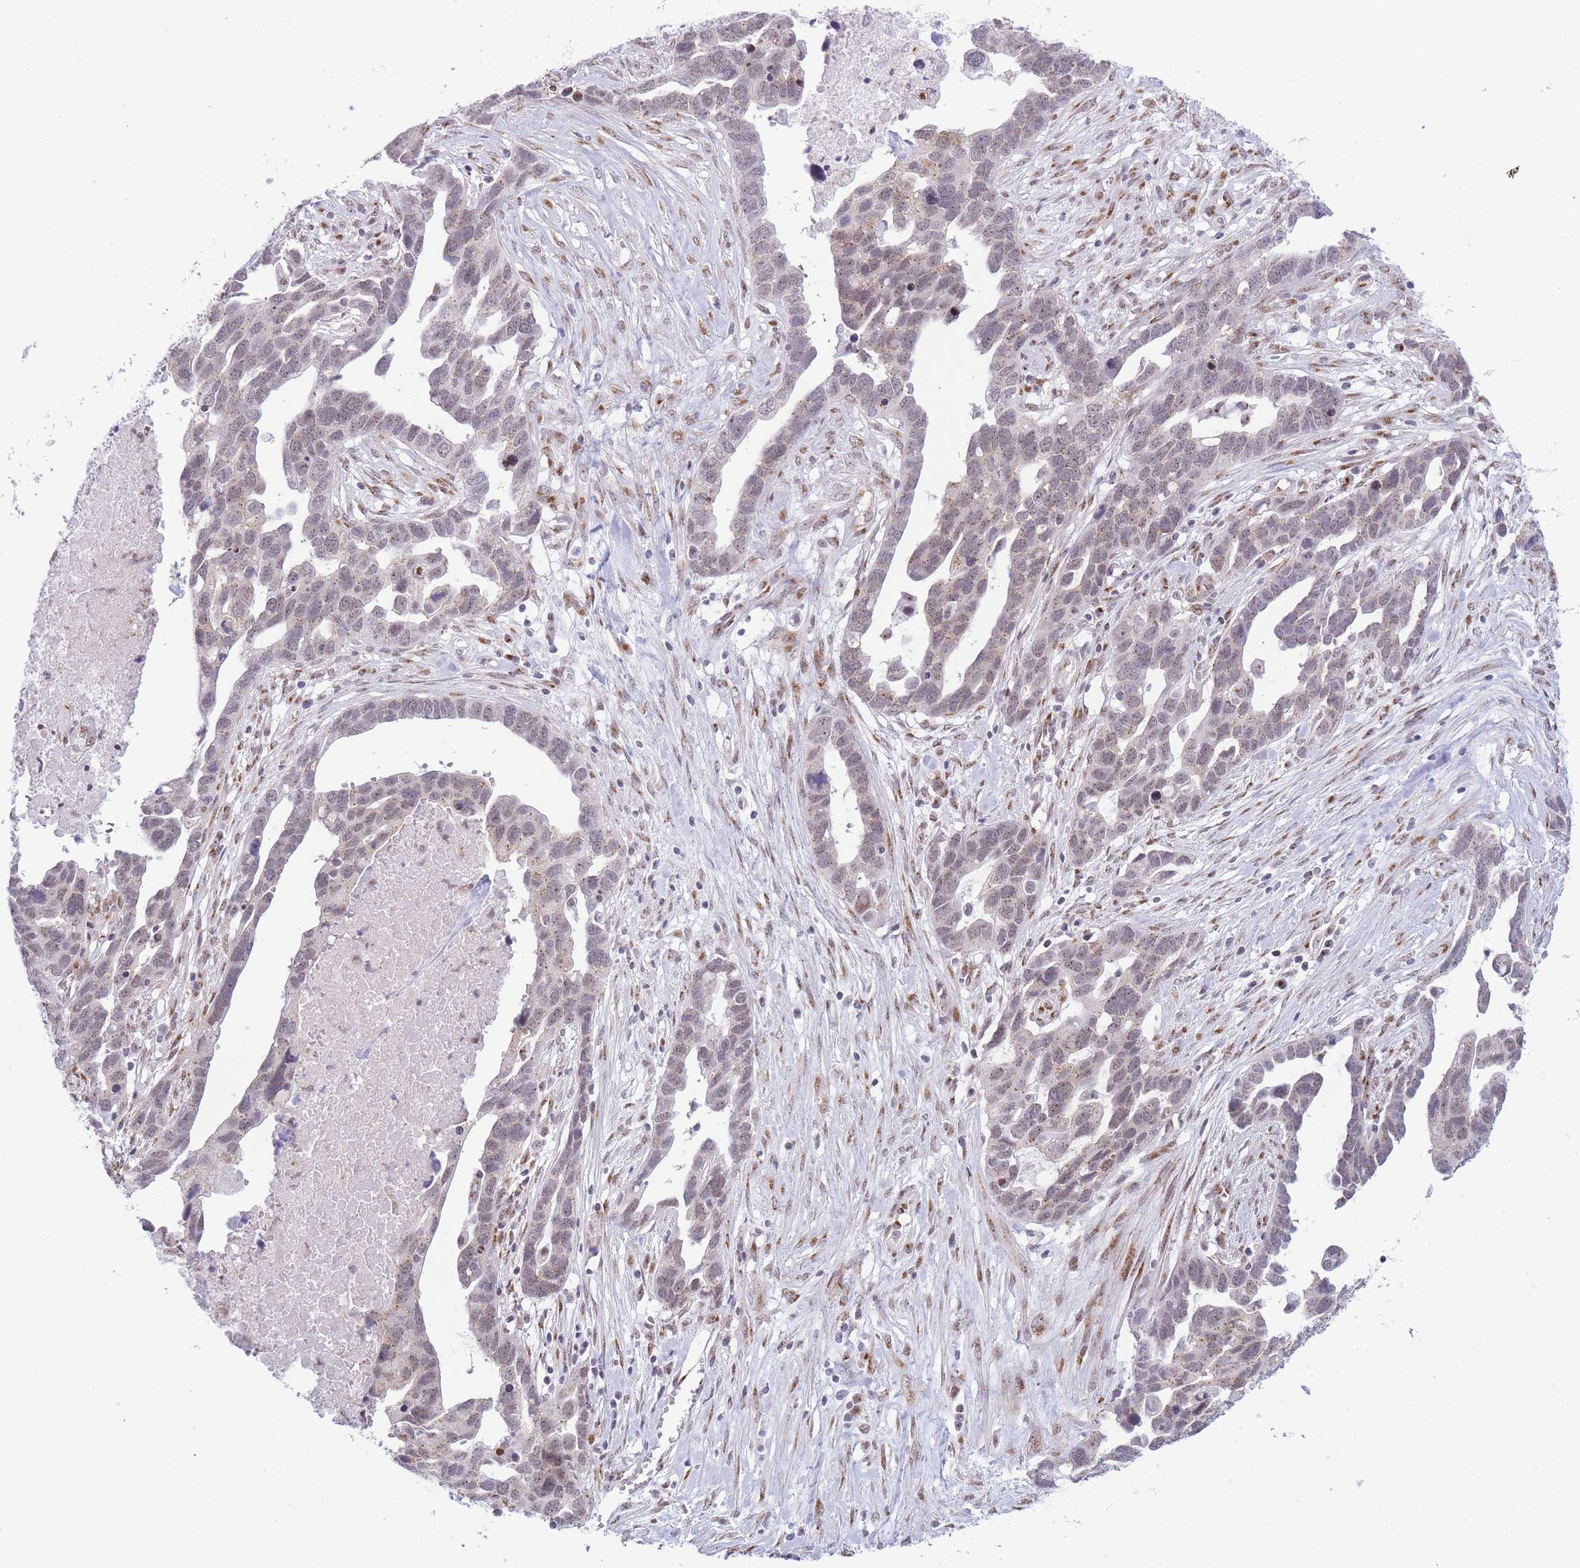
{"staining": {"intensity": "weak", "quantity": "25%-75%", "location": "cytoplasmic/membranous,nuclear"}, "tissue": "ovarian cancer", "cell_type": "Tumor cells", "image_type": "cancer", "snomed": [{"axis": "morphology", "description": "Cystadenocarcinoma, serous, NOS"}, {"axis": "topography", "description": "Ovary"}], "caption": "Immunohistochemical staining of human ovarian serous cystadenocarcinoma shows low levels of weak cytoplasmic/membranous and nuclear positivity in approximately 25%-75% of tumor cells. The protein of interest is shown in brown color, while the nuclei are stained blue.", "gene": "INO80C", "patient": {"sex": "female", "age": 54}}